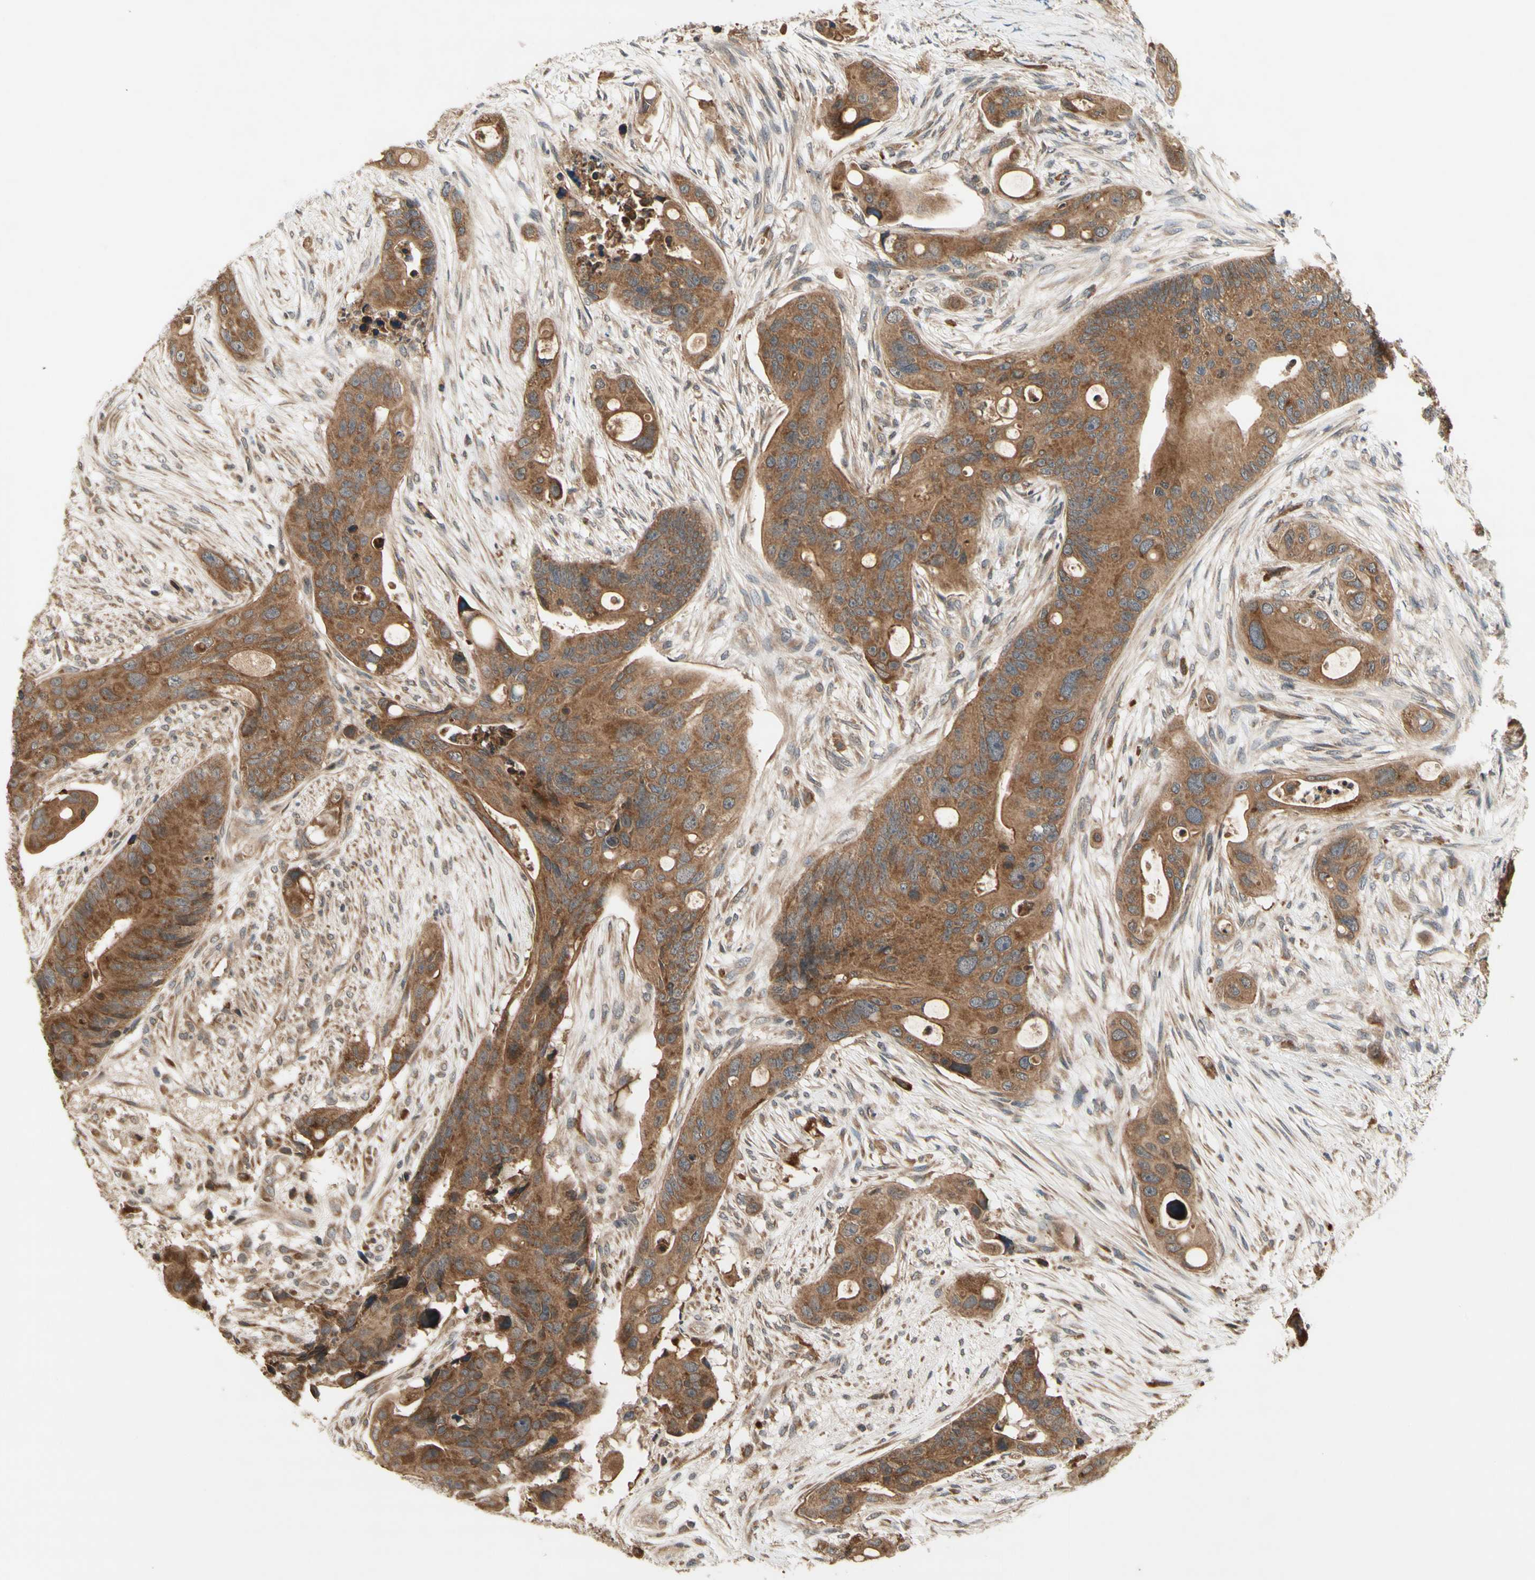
{"staining": {"intensity": "moderate", "quantity": ">75%", "location": "cytoplasmic/membranous"}, "tissue": "colorectal cancer", "cell_type": "Tumor cells", "image_type": "cancer", "snomed": [{"axis": "morphology", "description": "Adenocarcinoma, NOS"}, {"axis": "topography", "description": "Colon"}], "caption": "DAB (3,3'-diaminobenzidine) immunohistochemical staining of human adenocarcinoma (colorectal) displays moderate cytoplasmic/membranous protein staining in about >75% of tumor cells.", "gene": "DDOST", "patient": {"sex": "female", "age": 57}}